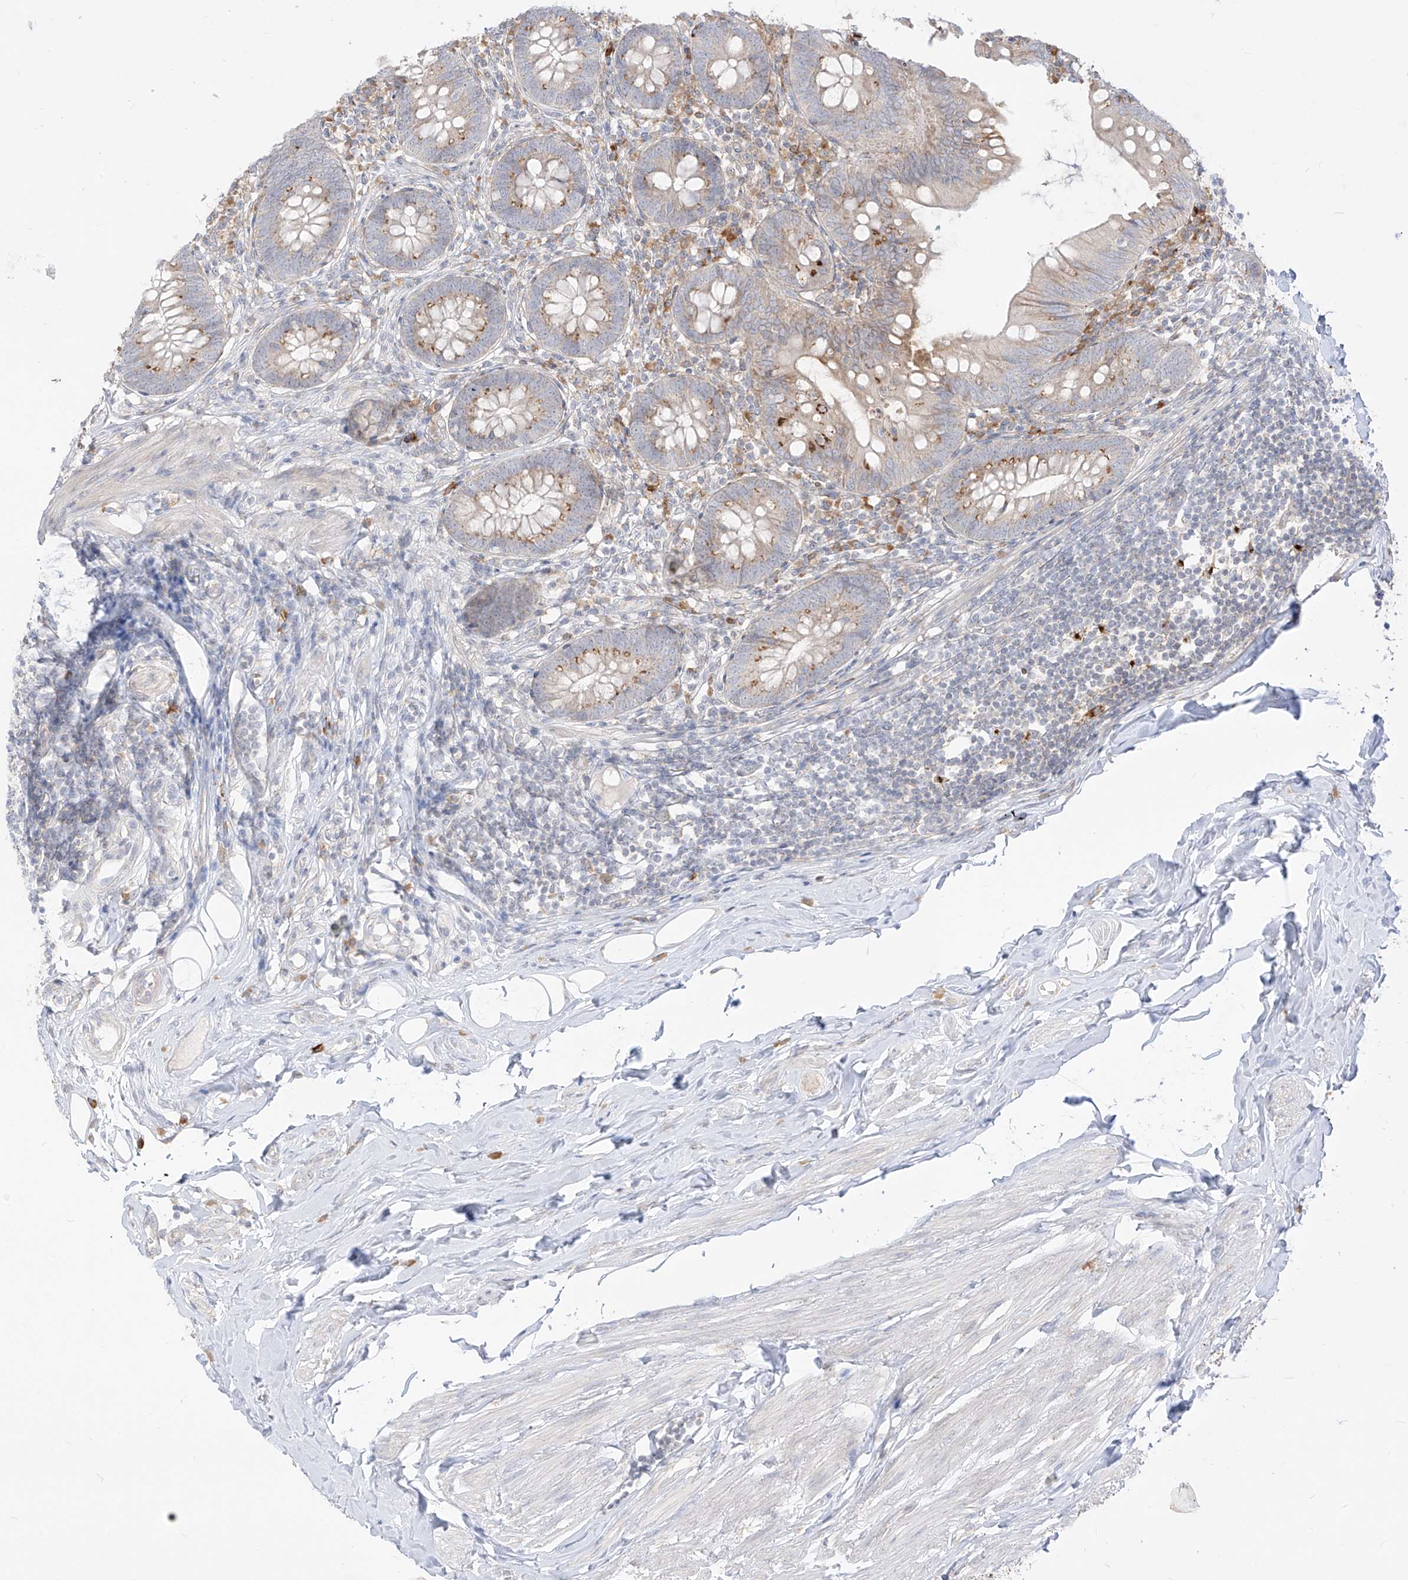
{"staining": {"intensity": "weak", "quantity": "25%-75%", "location": "cytoplasmic/membranous"}, "tissue": "appendix", "cell_type": "Glandular cells", "image_type": "normal", "snomed": [{"axis": "morphology", "description": "Normal tissue, NOS"}, {"axis": "topography", "description": "Appendix"}], "caption": "Immunohistochemical staining of unremarkable human appendix reveals weak cytoplasmic/membranous protein positivity in about 25%-75% of glandular cells.", "gene": "SYTL3", "patient": {"sex": "female", "age": 62}}